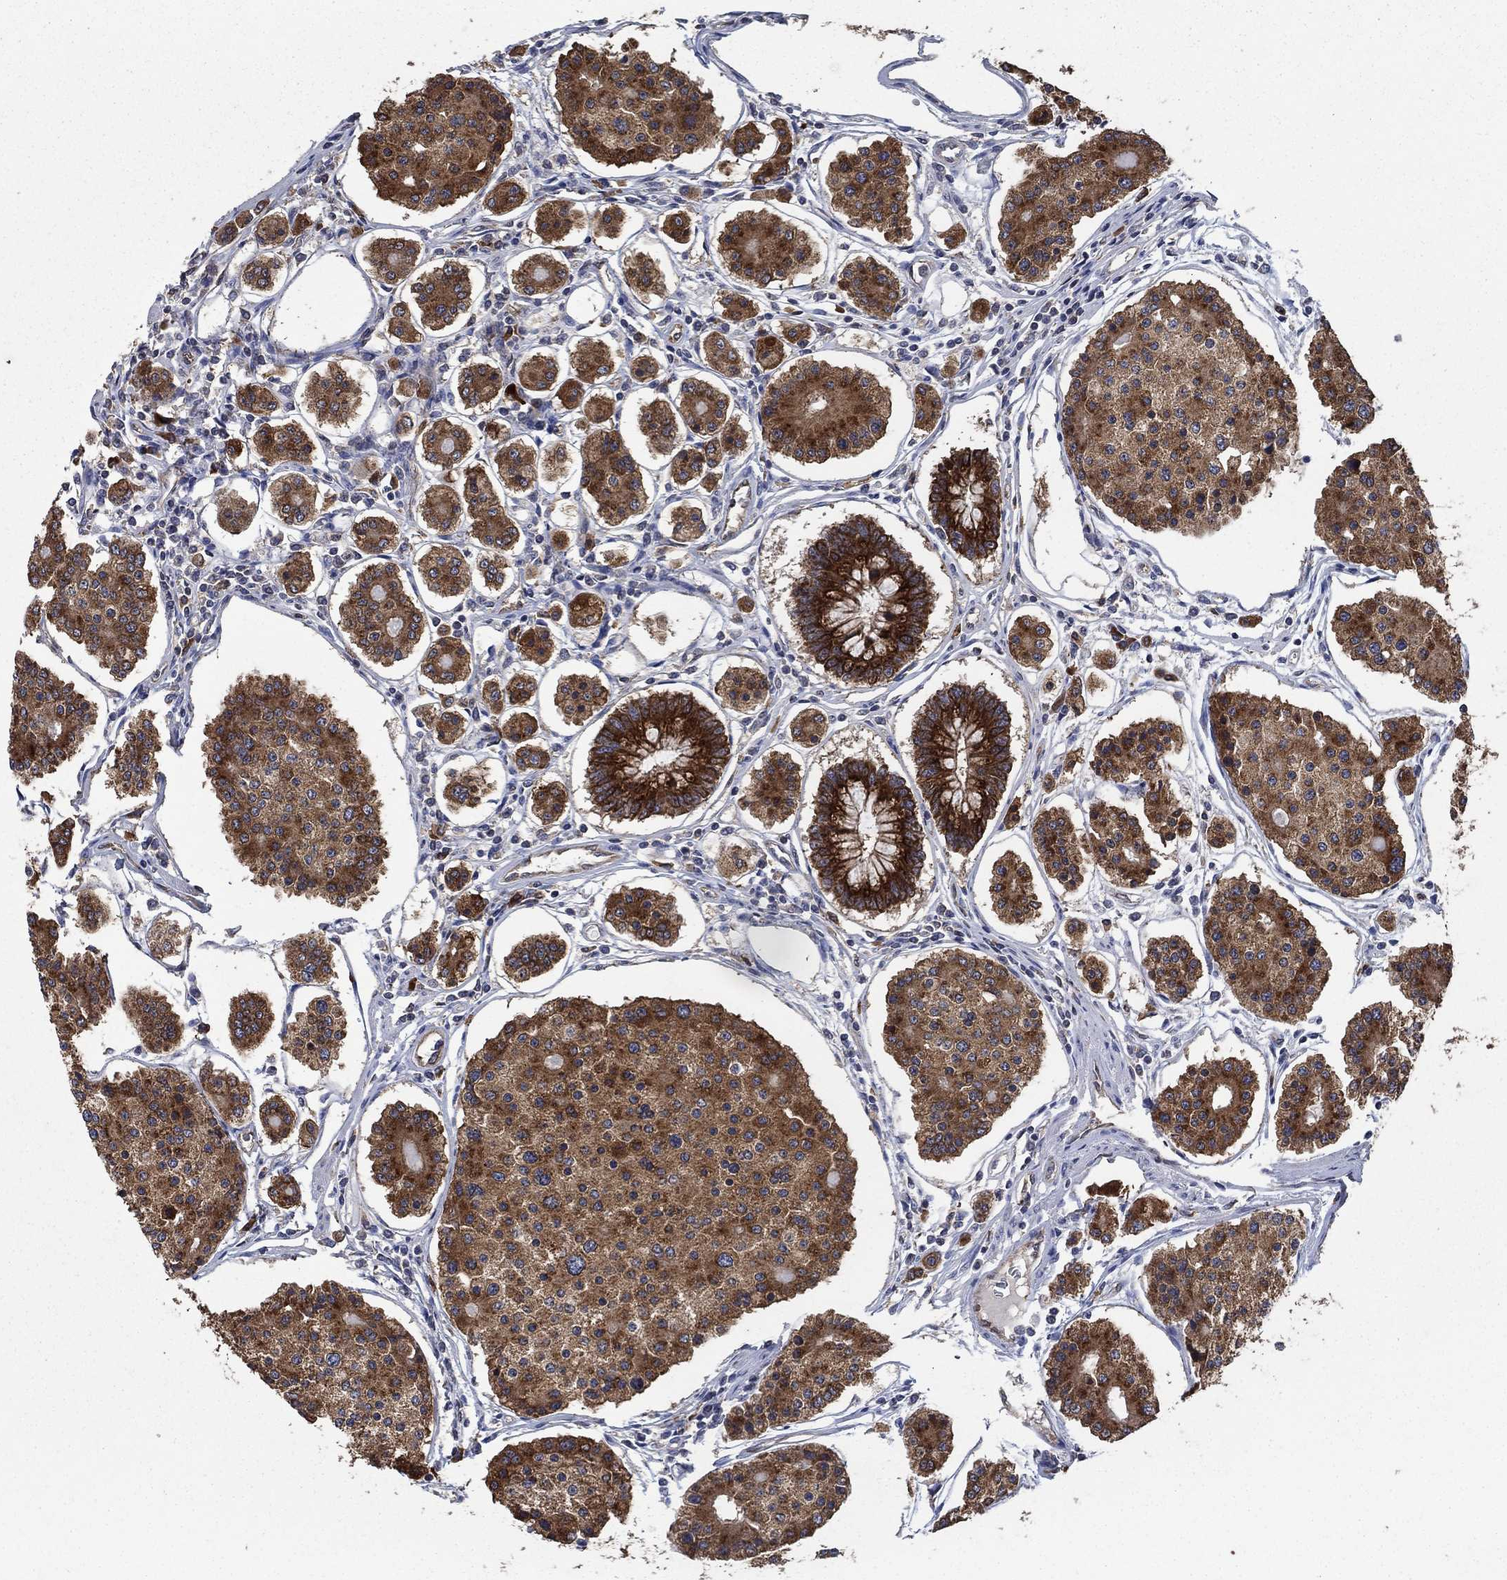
{"staining": {"intensity": "strong", "quantity": ">75%", "location": "cytoplasmic/membranous"}, "tissue": "carcinoid", "cell_type": "Tumor cells", "image_type": "cancer", "snomed": [{"axis": "morphology", "description": "Carcinoid, malignant, NOS"}, {"axis": "topography", "description": "Small intestine"}], "caption": "Immunohistochemistry (IHC) histopathology image of neoplastic tissue: human carcinoid (malignant) stained using IHC exhibits high levels of strong protein expression localized specifically in the cytoplasmic/membranous of tumor cells, appearing as a cytoplasmic/membranous brown color.", "gene": "HID1", "patient": {"sex": "female", "age": 65}}